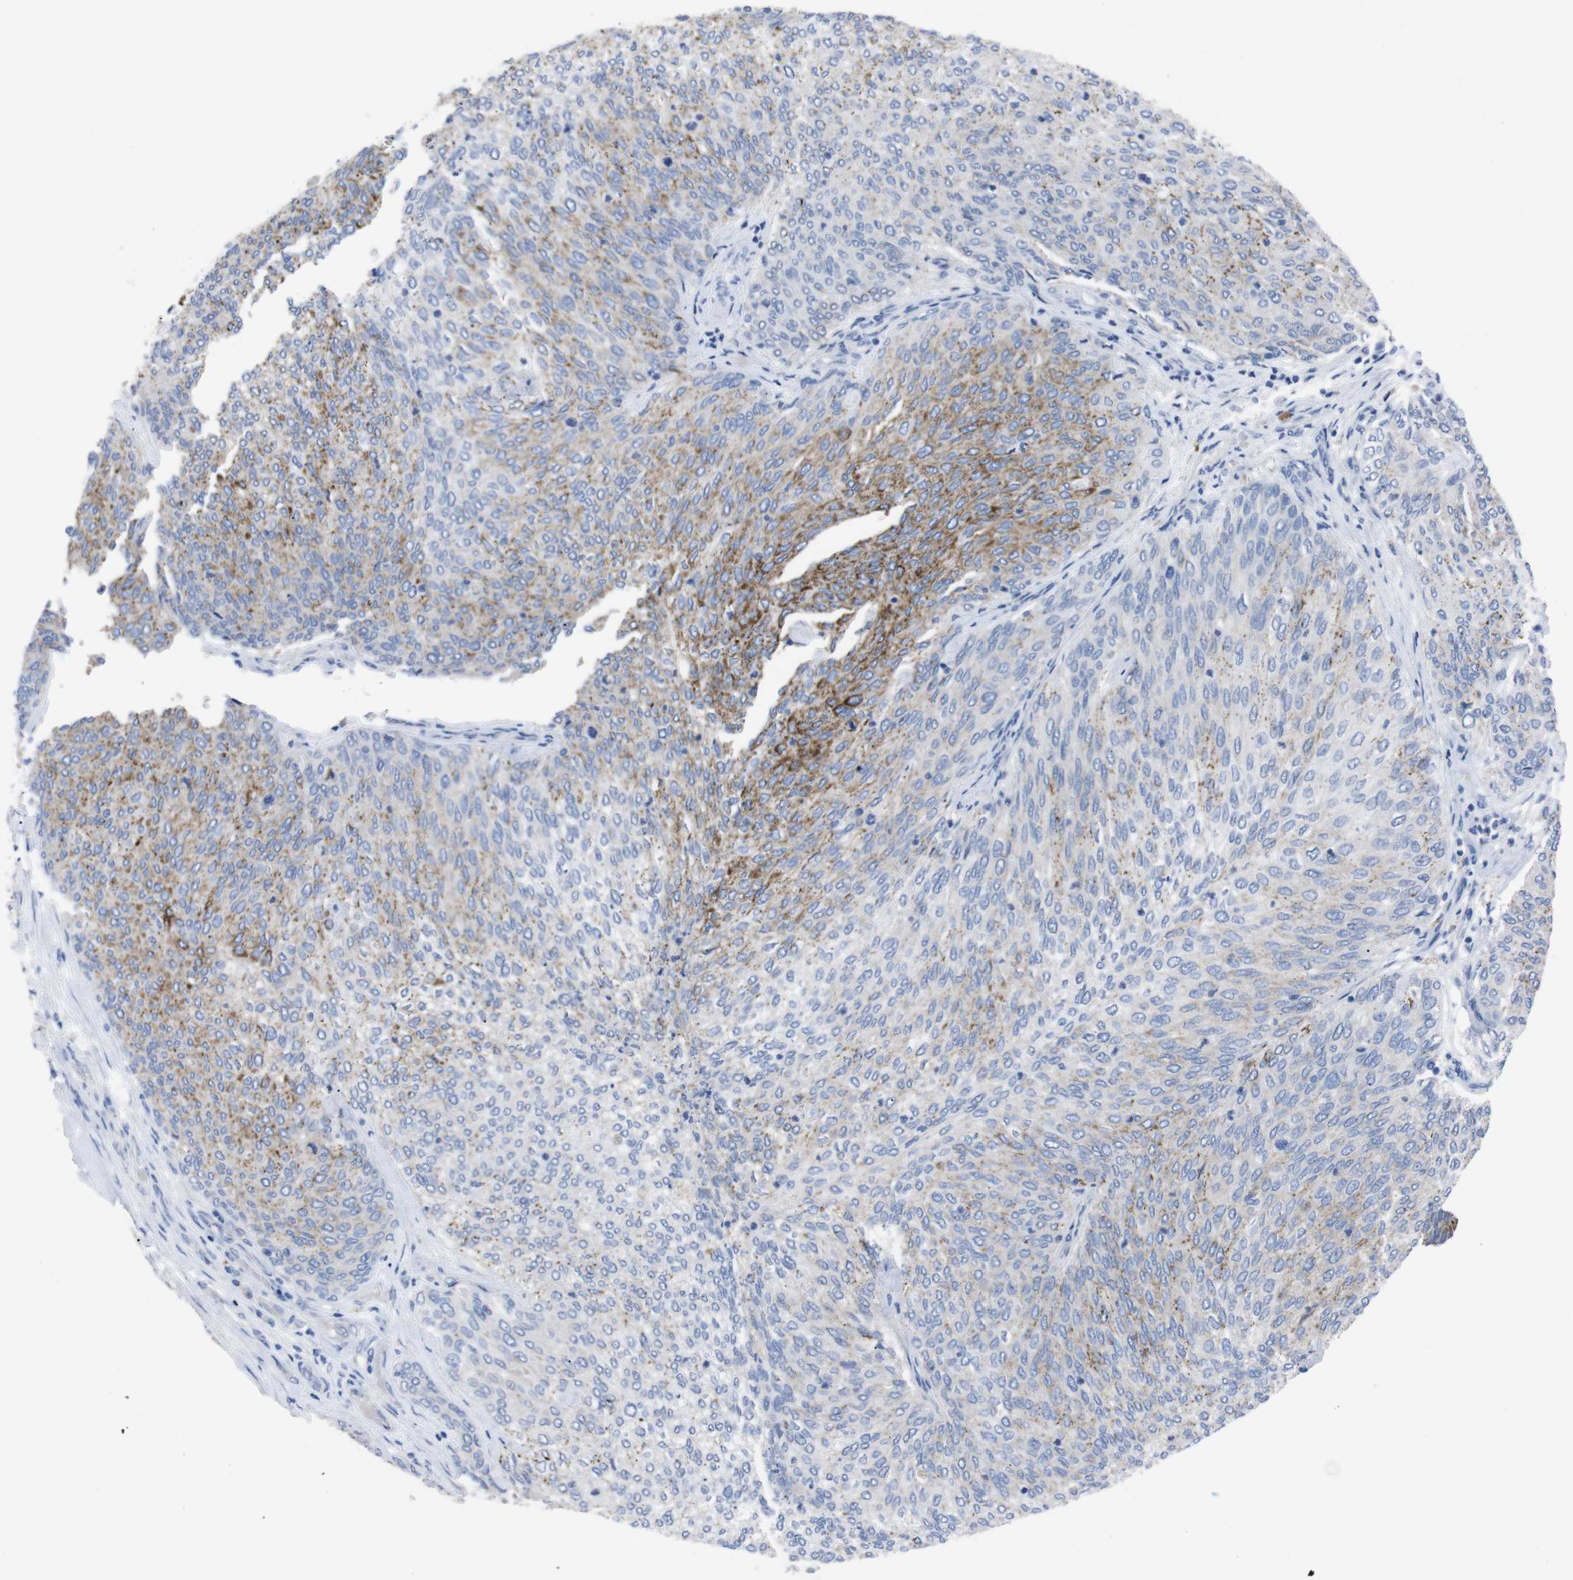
{"staining": {"intensity": "moderate", "quantity": "25%-75%", "location": "cytoplasmic/membranous"}, "tissue": "urothelial cancer", "cell_type": "Tumor cells", "image_type": "cancer", "snomed": [{"axis": "morphology", "description": "Urothelial carcinoma, Low grade"}, {"axis": "topography", "description": "Urinary bladder"}], "caption": "Urothelial carcinoma (low-grade) stained with a protein marker displays moderate staining in tumor cells.", "gene": "GJB2", "patient": {"sex": "female", "age": 79}}